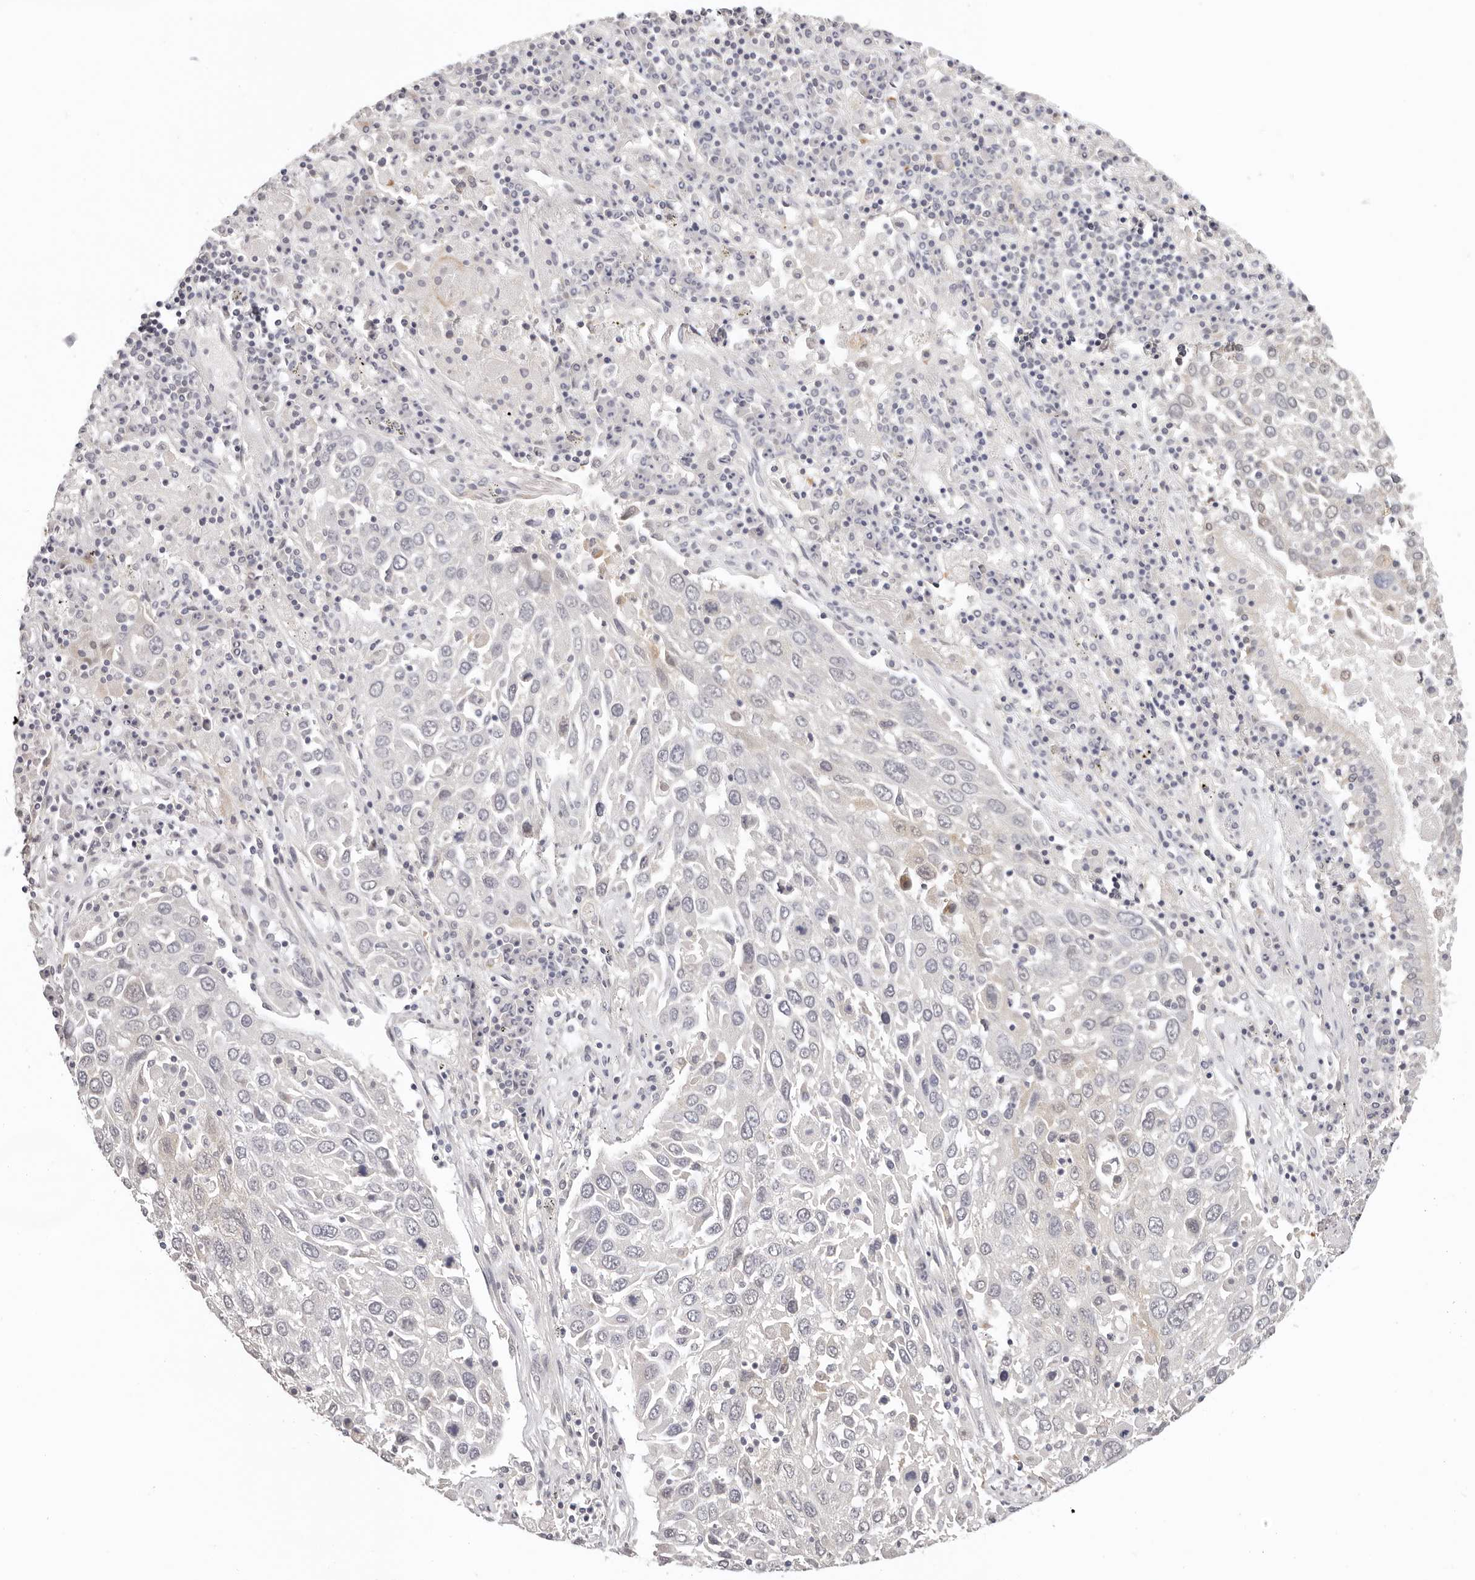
{"staining": {"intensity": "negative", "quantity": "none", "location": "none"}, "tissue": "lung cancer", "cell_type": "Tumor cells", "image_type": "cancer", "snomed": [{"axis": "morphology", "description": "Squamous cell carcinoma, NOS"}, {"axis": "topography", "description": "Lung"}], "caption": "IHC micrograph of lung squamous cell carcinoma stained for a protein (brown), which shows no positivity in tumor cells. Nuclei are stained in blue.", "gene": "GGPS1", "patient": {"sex": "male", "age": 65}}